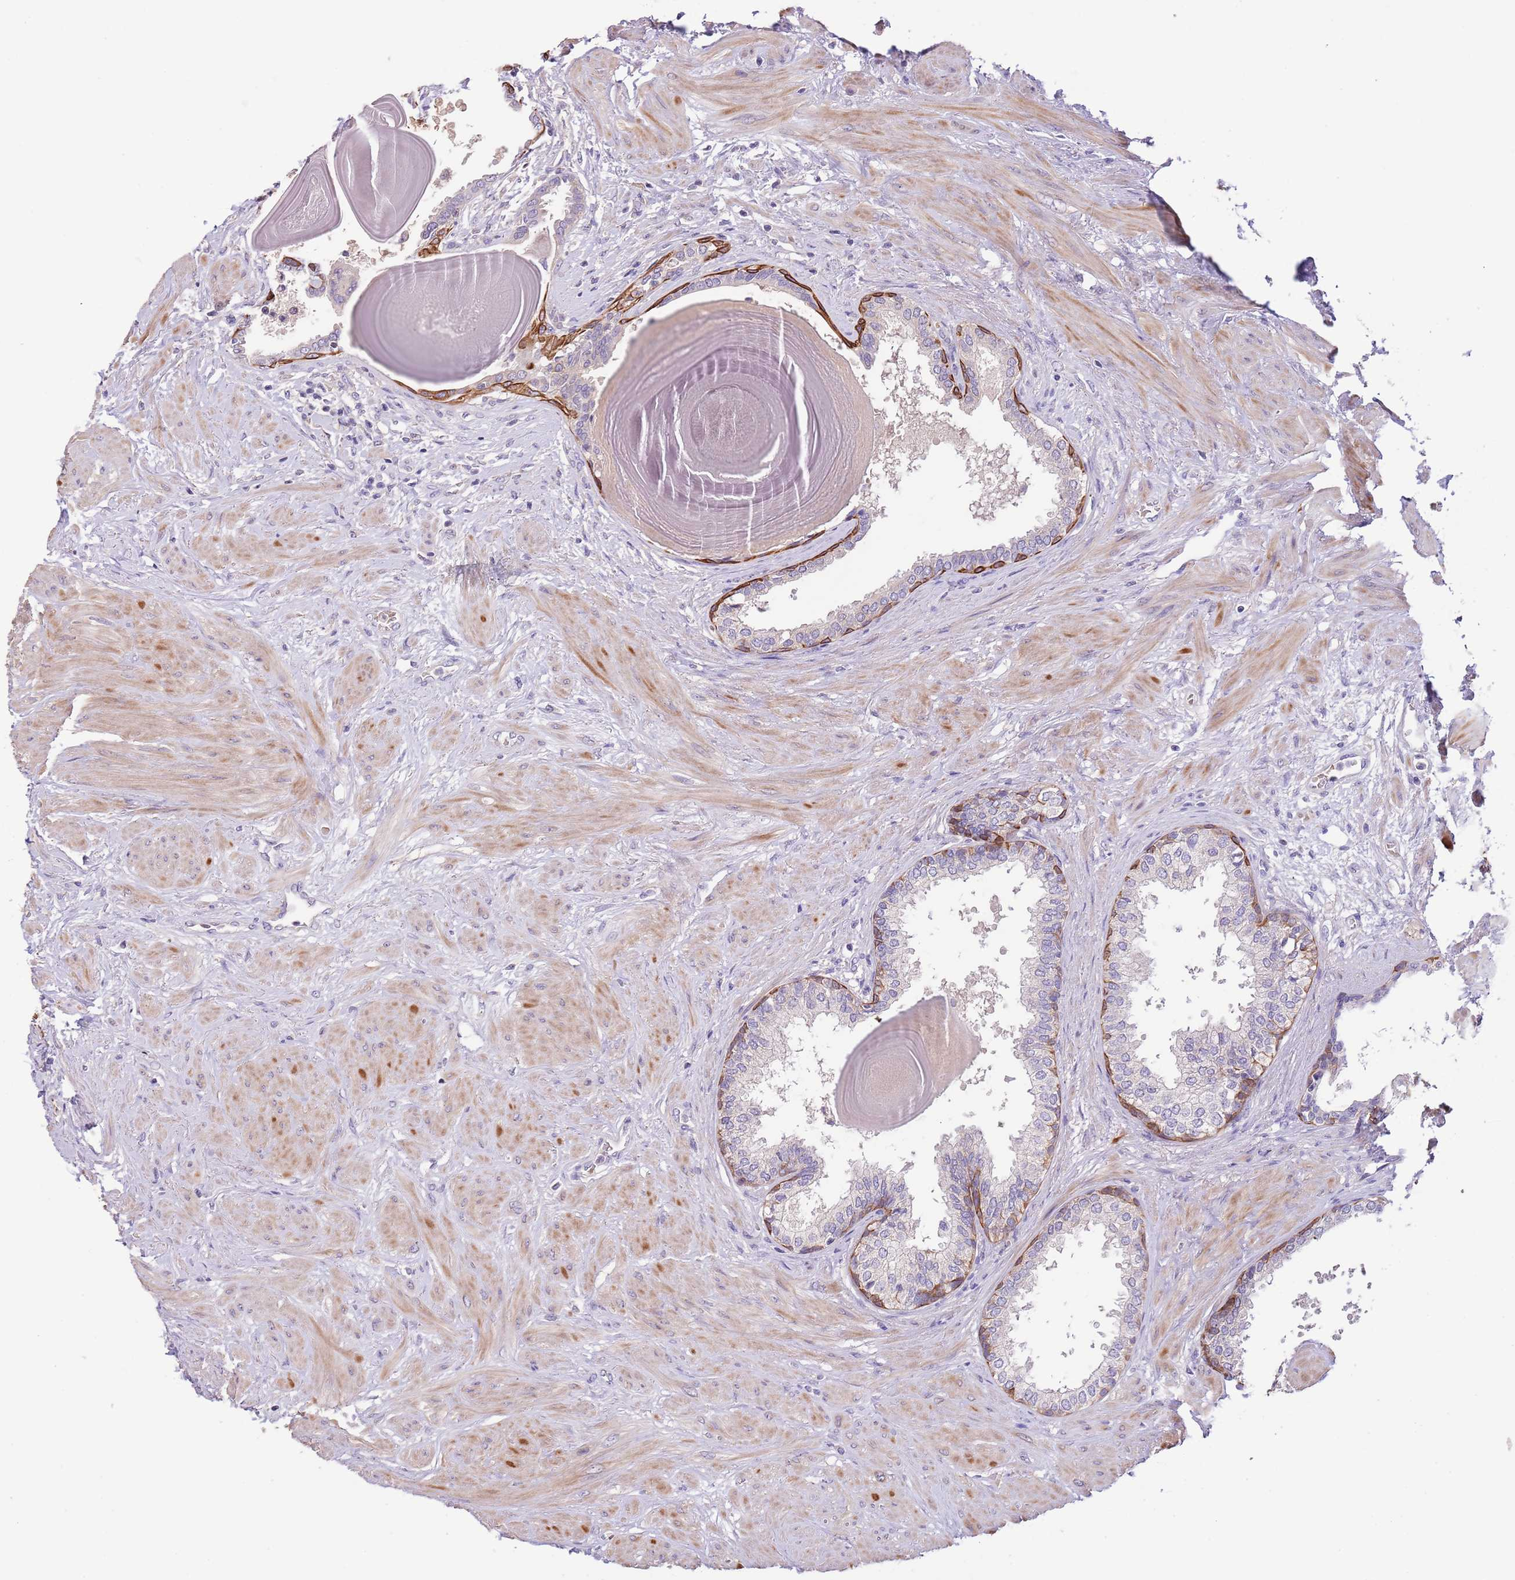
{"staining": {"intensity": "strong", "quantity": "<25%", "location": "cytoplasmic/membranous"}, "tissue": "prostate", "cell_type": "Glandular cells", "image_type": "normal", "snomed": [{"axis": "morphology", "description": "Normal tissue, NOS"}, {"axis": "topography", "description": "Prostate"}], "caption": "A photomicrograph showing strong cytoplasmic/membranous expression in about <25% of glandular cells in benign prostate, as visualized by brown immunohistochemical staining.", "gene": "ZNF658", "patient": {"sex": "male", "age": 48}}